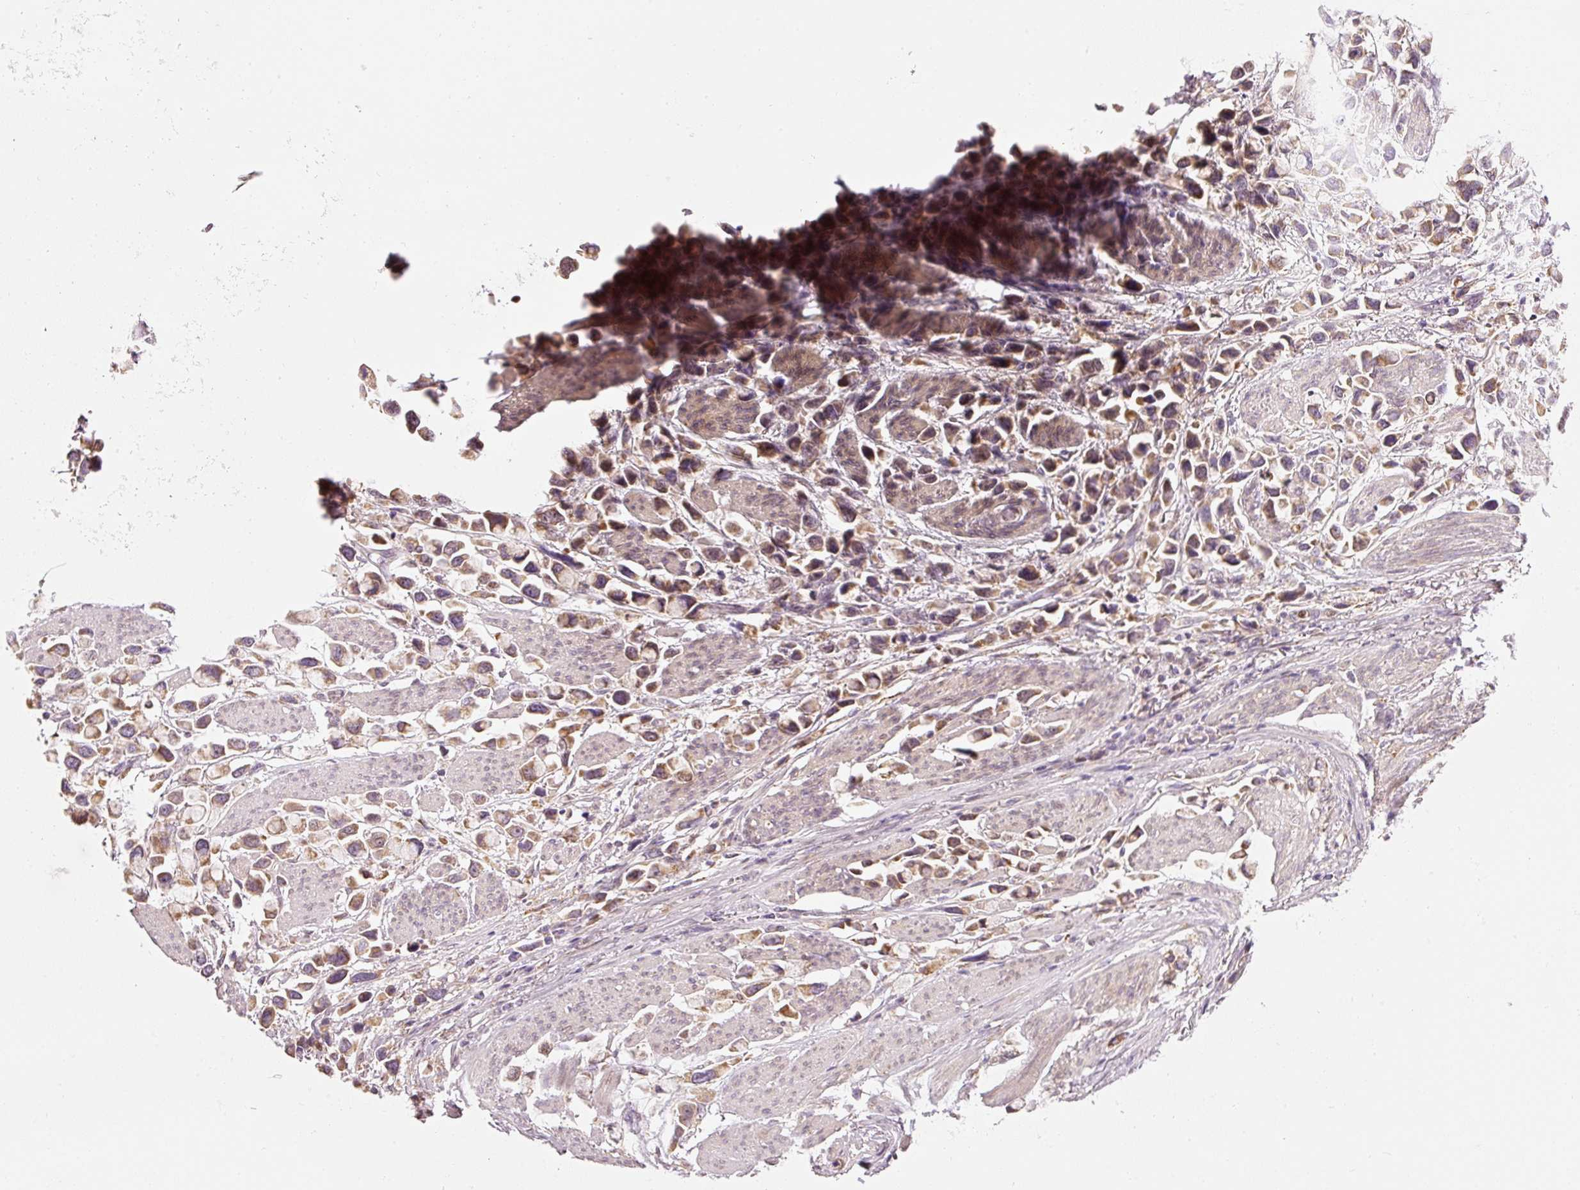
{"staining": {"intensity": "moderate", "quantity": ">75%", "location": "cytoplasmic/membranous"}, "tissue": "stomach cancer", "cell_type": "Tumor cells", "image_type": "cancer", "snomed": [{"axis": "morphology", "description": "Adenocarcinoma, NOS"}, {"axis": "topography", "description": "Stomach"}], "caption": "Stomach cancer tissue reveals moderate cytoplasmic/membranous staining in approximately >75% of tumor cells (Stains: DAB in brown, nuclei in blue, Microscopy: brightfield microscopy at high magnification).", "gene": "MTHFD1L", "patient": {"sex": "female", "age": 81}}